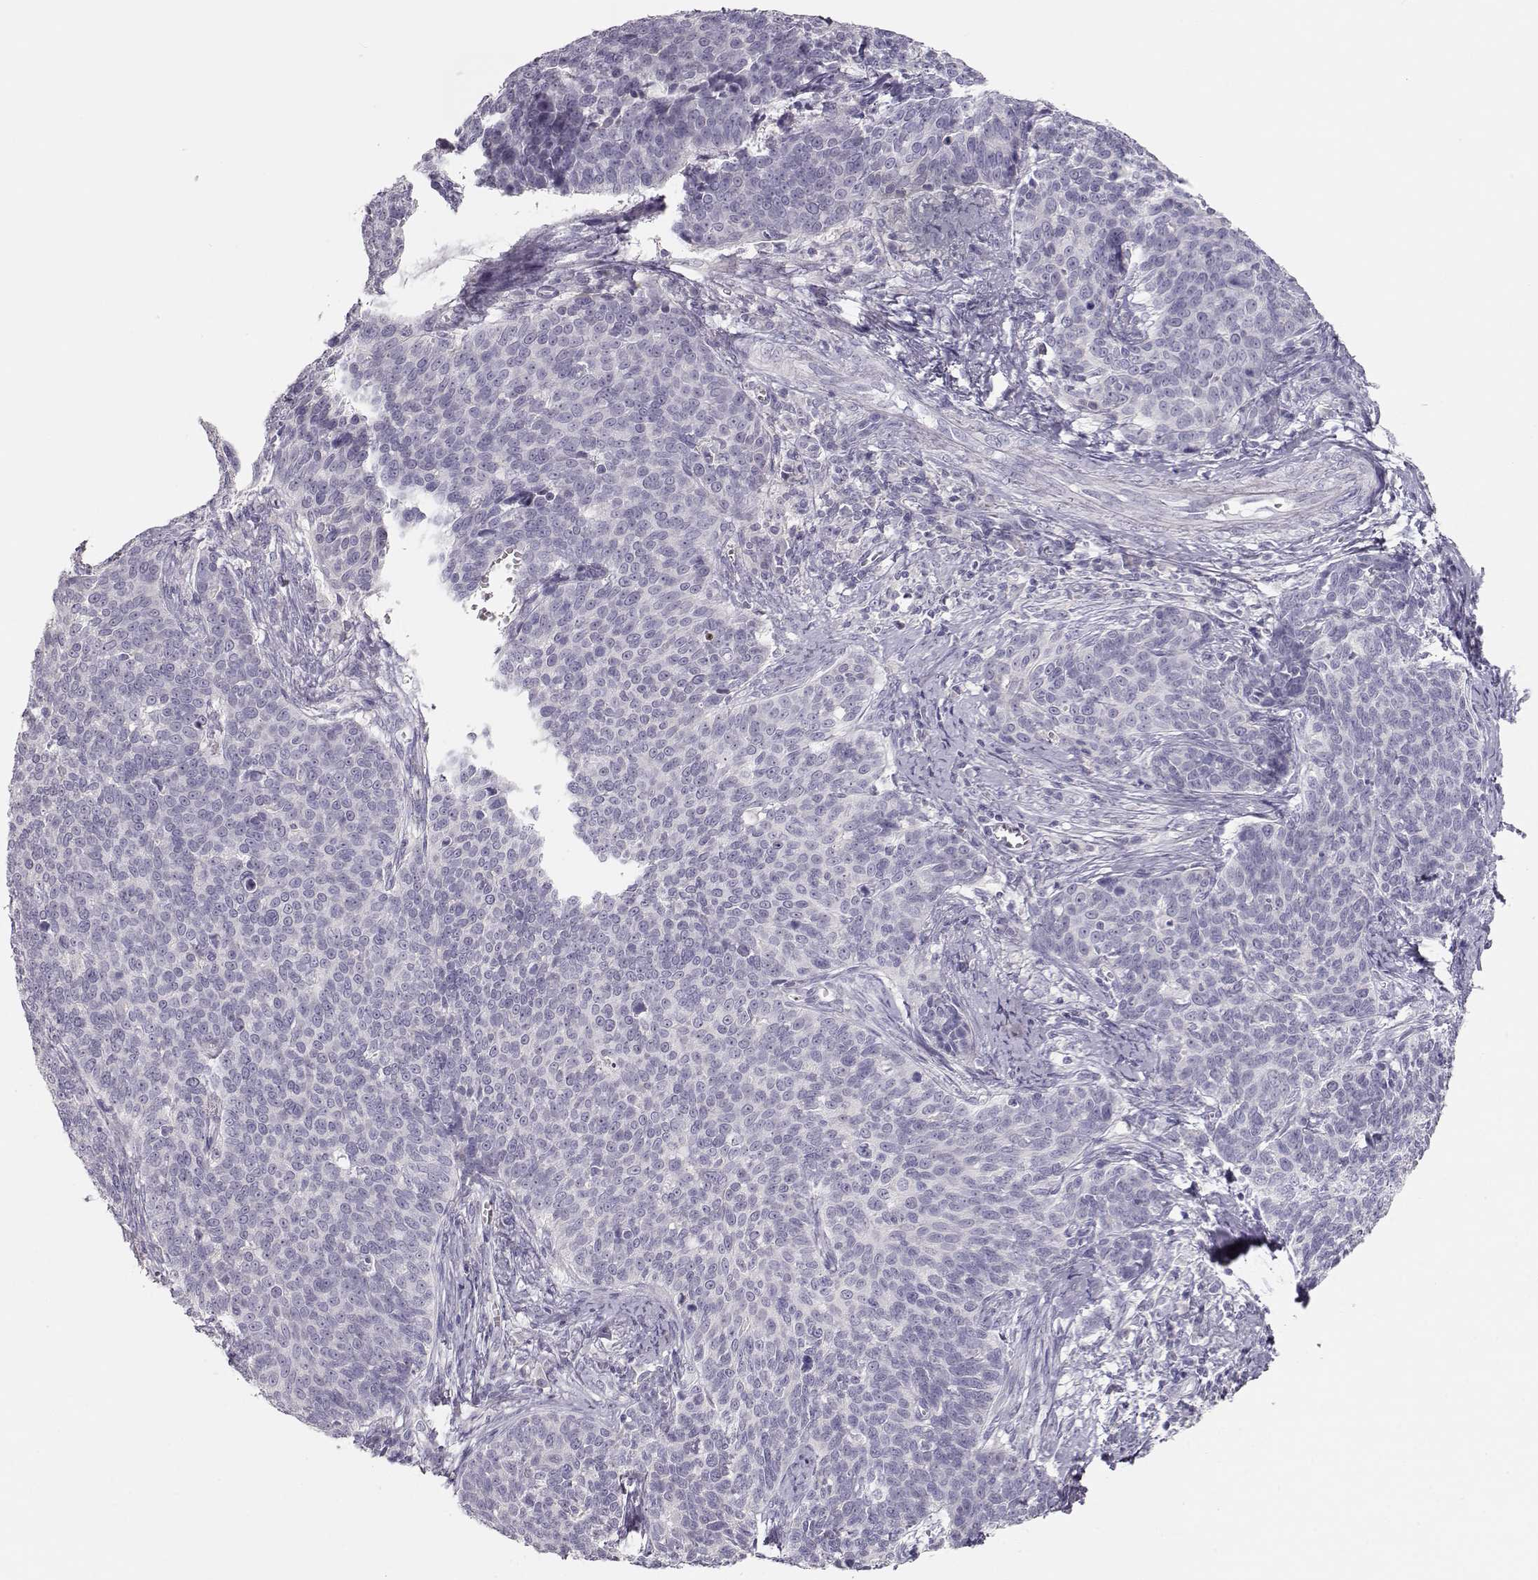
{"staining": {"intensity": "negative", "quantity": "none", "location": "none"}, "tissue": "cervical cancer", "cell_type": "Tumor cells", "image_type": "cancer", "snomed": [{"axis": "morphology", "description": "Squamous cell carcinoma, NOS"}, {"axis": "topography", "description": "Cervix"}], "caption": "This is a histopathology image of IHC staining of squamous cell carcinoma (cervical), which shows no staining in tumor cells.", "gene": "LEPR", "patient": {"sex": "female", "age": 39}}